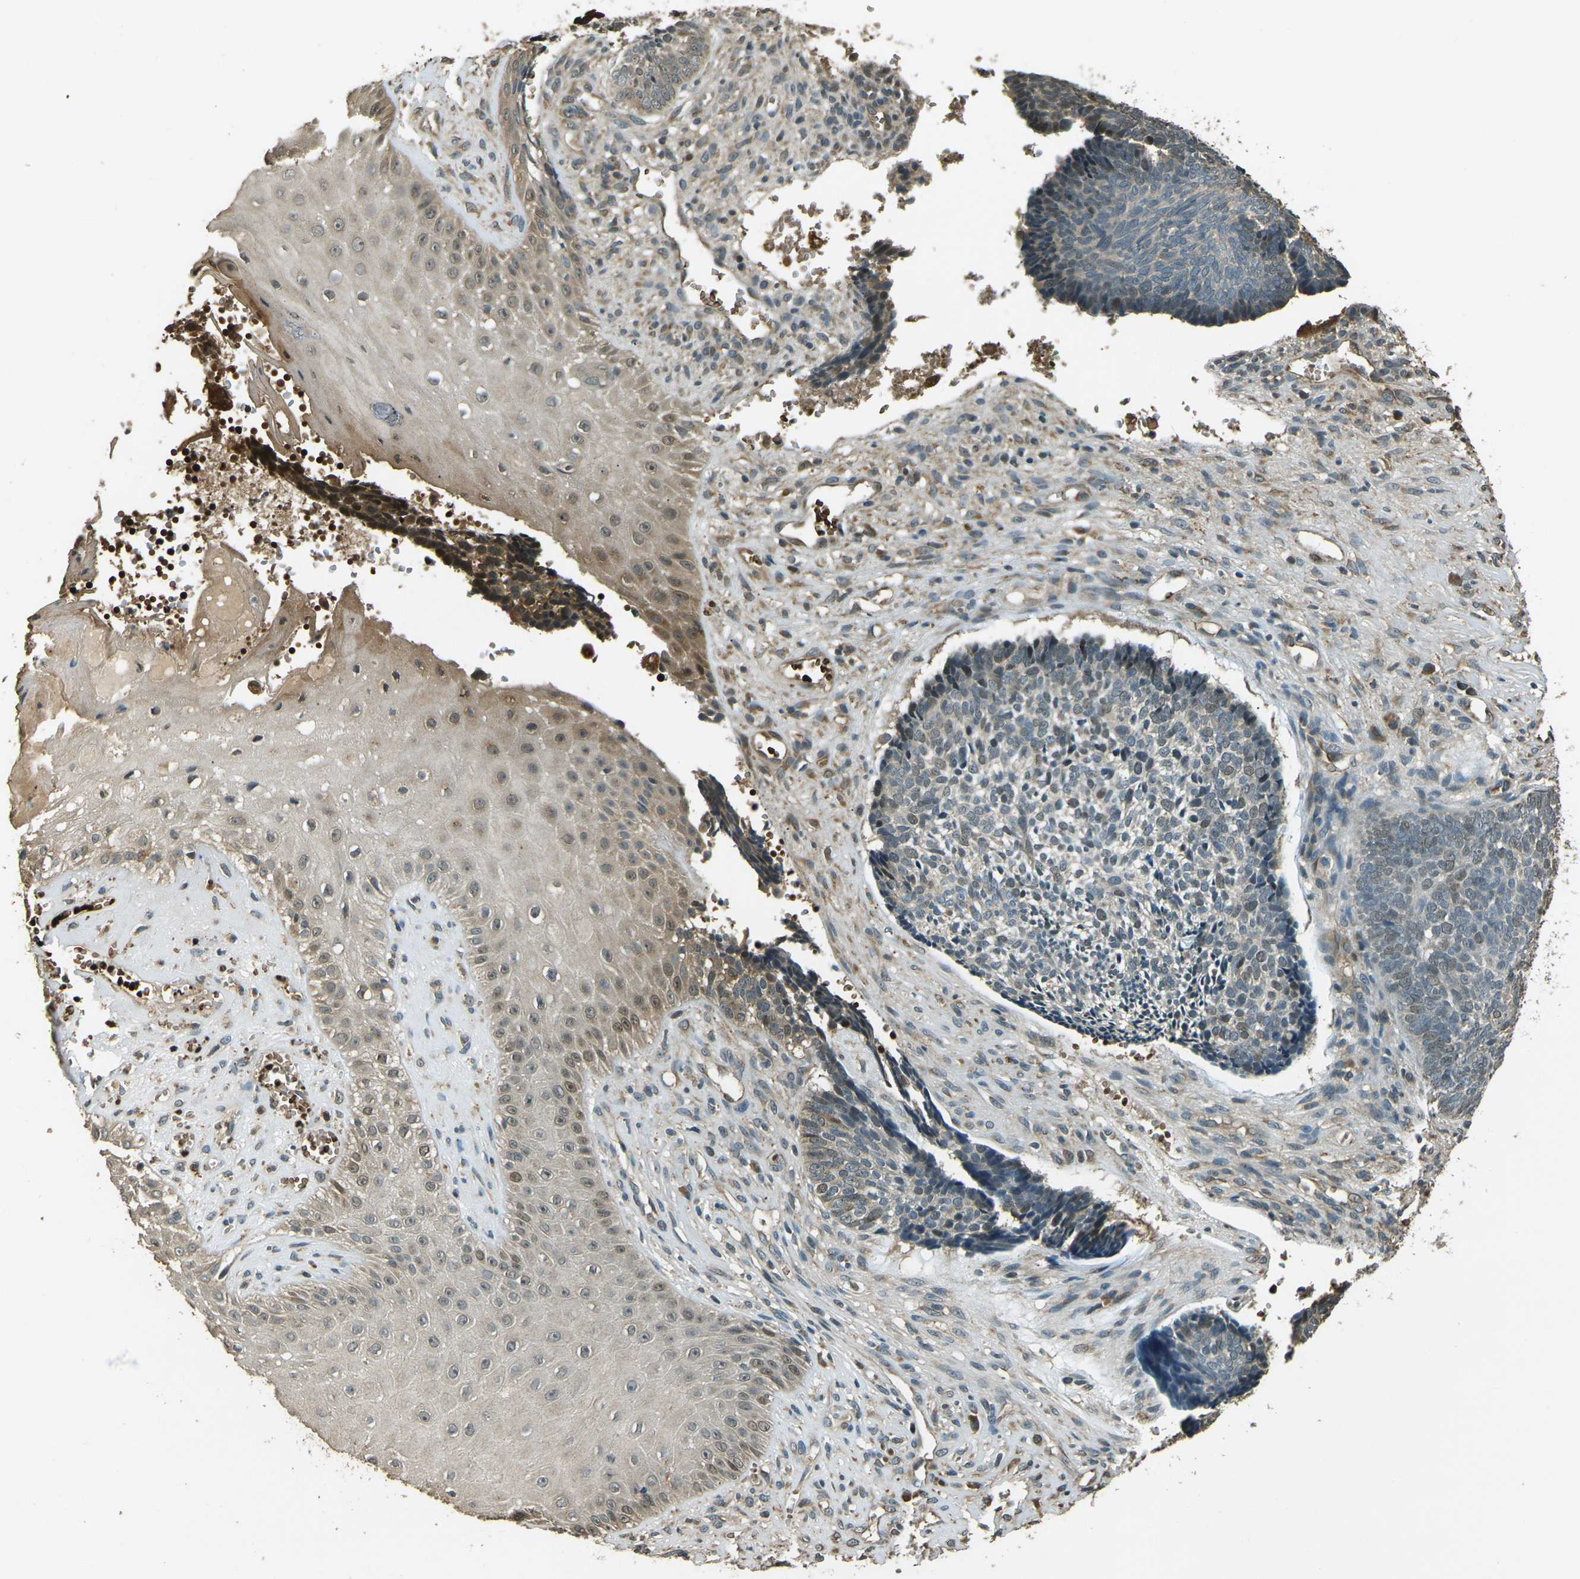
{"staining": {"intensity": "weak", "quantity": "<25%", "location": "nuclear"}, "tissue": "skin cancer", "cell_type": "Tumor cells", "image_type": "cancer", "snomed": [{"axis": "morphology", "description": "Basal cell carcinoma"}, {"axis": "topography", "description": "Skin"}], "caption": "Immunohistochemistry image of neoplastic tissue: human skin cancer (basal cell carcinoma) stained with DAB (3,3'-diaminobenzidine) shows no significant protein positivity in tumor cells. (Stains: DAB (3,3'-diaminobenzidine) immunohistochemistry with hematoxylin counter stain, Microscopy: brightfield microscopy at high magnification).", "gene": "TOR1A", "patient": {"sex": "male", "age": 84}}